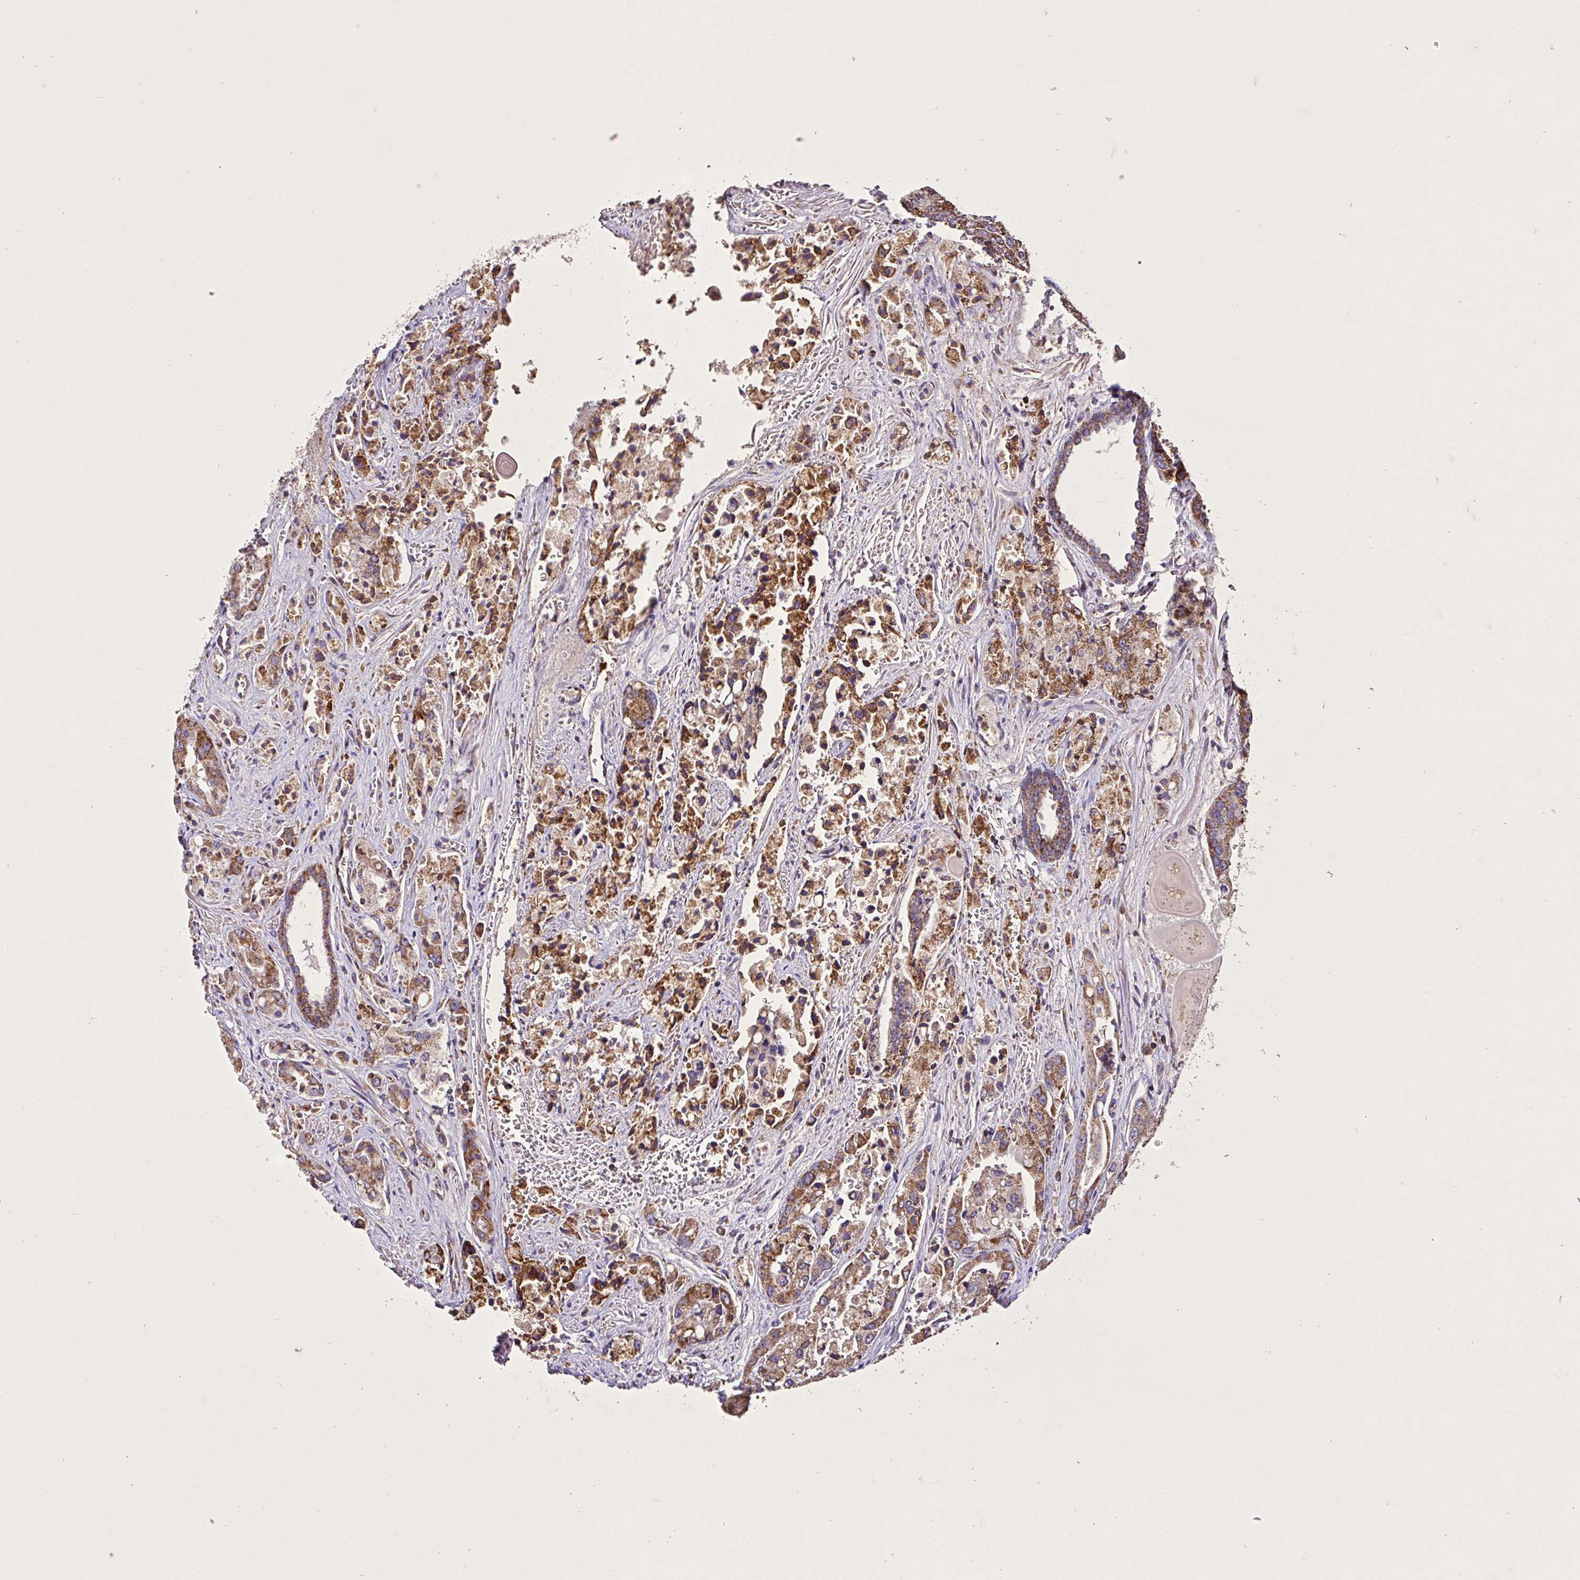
{"staining": {"intensity": "moderate", "quantity": ">75%", "location": "cytoplasmic/membranous"}, "tissue": "prostate cancer", "cell_type": "Tumor cells", "image_type": "cancer", "snomed": [{"axis": "morphology", "description": "Normal tissue, NOS"}, {"axis": "morphology", "description": "Adenocarcinoma, High grade"}, {"axis": "topography", "description": "Prostate"}, {"axis": "topography", "description": "Peripheral nerve tissue"}], "caption": "Protein staining exhibits moderate cytoplasmic/membranous expression in about >75% of tumor cells in prostate cancer. (DAB (3,3'-diaminobenzidine) = brown stain, brightfield microscopy at high magnification).", "gene": "AGK", "patient": {"sex": "male", "age": 68}}